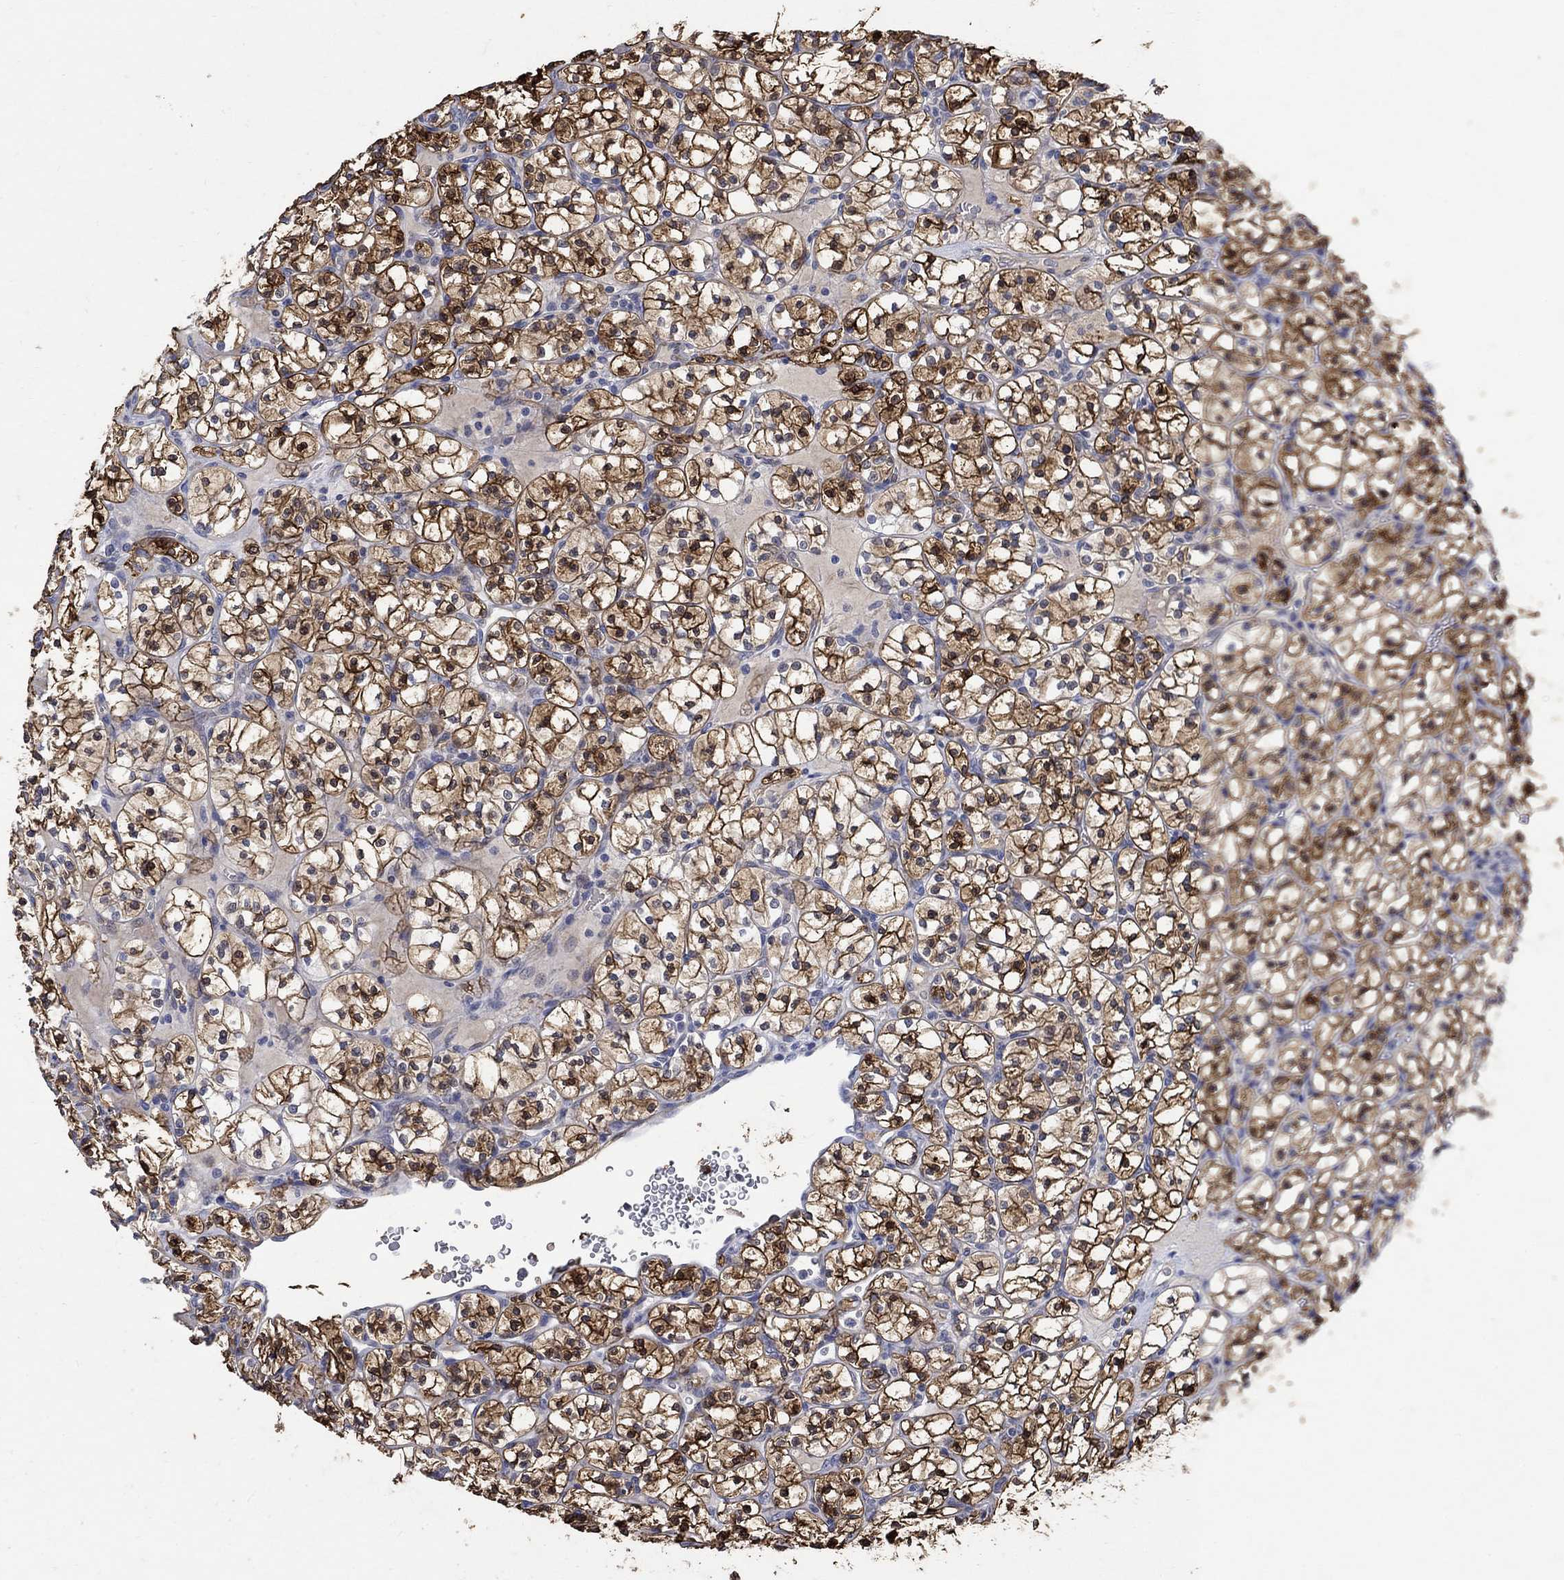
{"staining": {"intensity": "strong", "quantity": ">75%", "location": "cytoplasmic/membranous"}, "tissue": "renal cancer", "cell_type": "Tumor cells", "image_type": "cancer", "snomed": [{"axis": "morphology", "description": "Adenocarcinoma, NOS"}, {"axis": "topography", "description": "Kidney"}], "caption": "IHC micrograph of renal cancer (adenocarcinoma) stained for a protein (brown), which exhibits high levels of strong cytoplasmic/membranous positivity in approximately >75% of tumor cells.", "gene": "TGM2", "patient": {"sex": "female", "age": 89}}